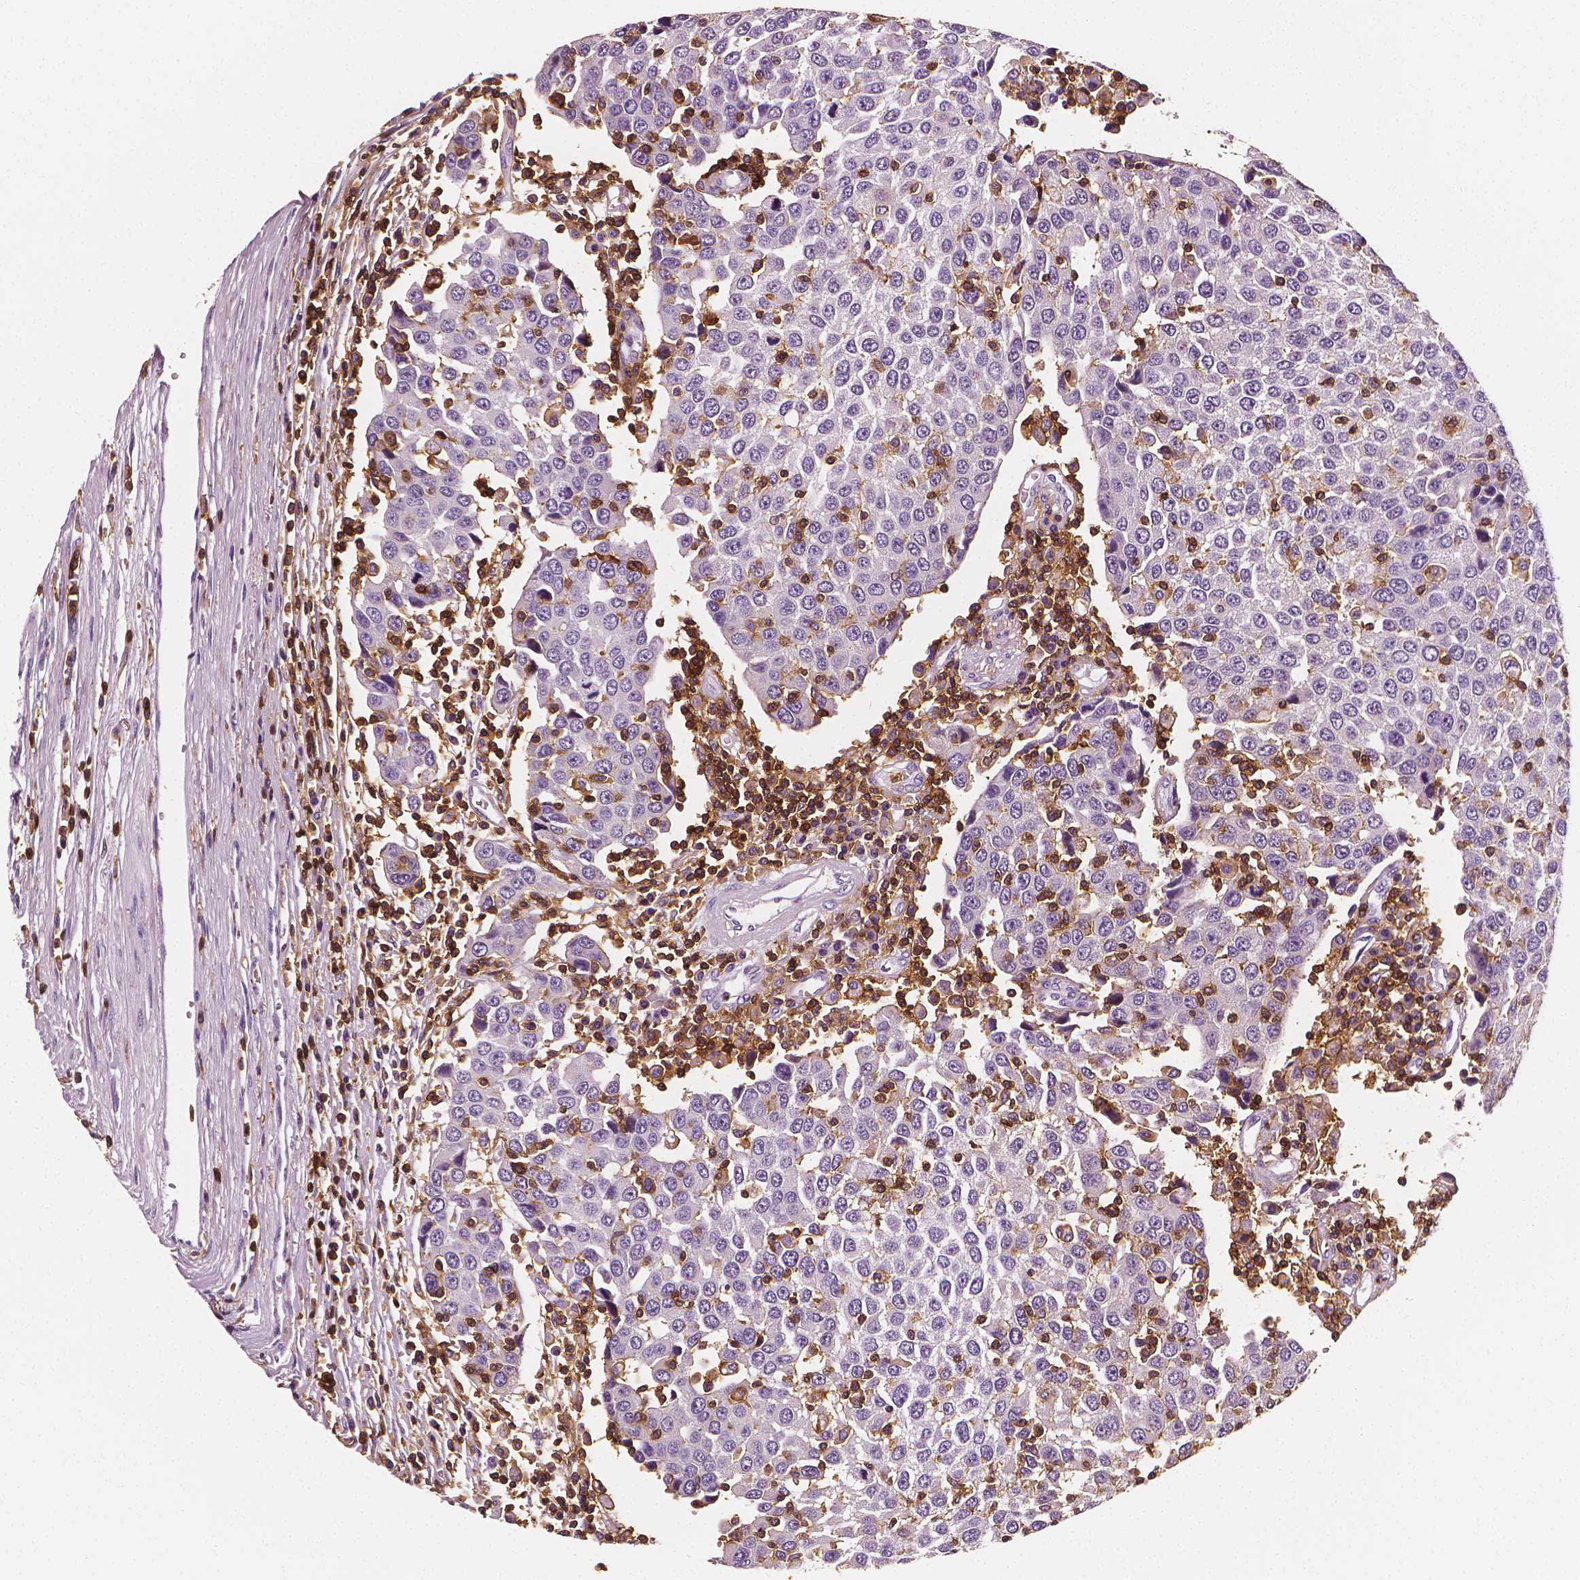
{"staining": {"intensity": "negative", "quantity": "none", "location": "none"}, "tissue": "urothelial cancer", "cell_type": "Tumor cells", "image_type": "cancer", "snomed": [{"axis": "morphology", "description": "Urothelial carcinoma, High grade"}, {"axis": "topography", "description": "Urinary bladder"}], "caption": "Immunohistochemistry photomicrograph of urothelial carcinoma (high-grade) stained for a protein (brown), which exhibits no positivity in tumor cells.", "gene": "PTPRC", "patient": {"sex": "female", "age": 85}}